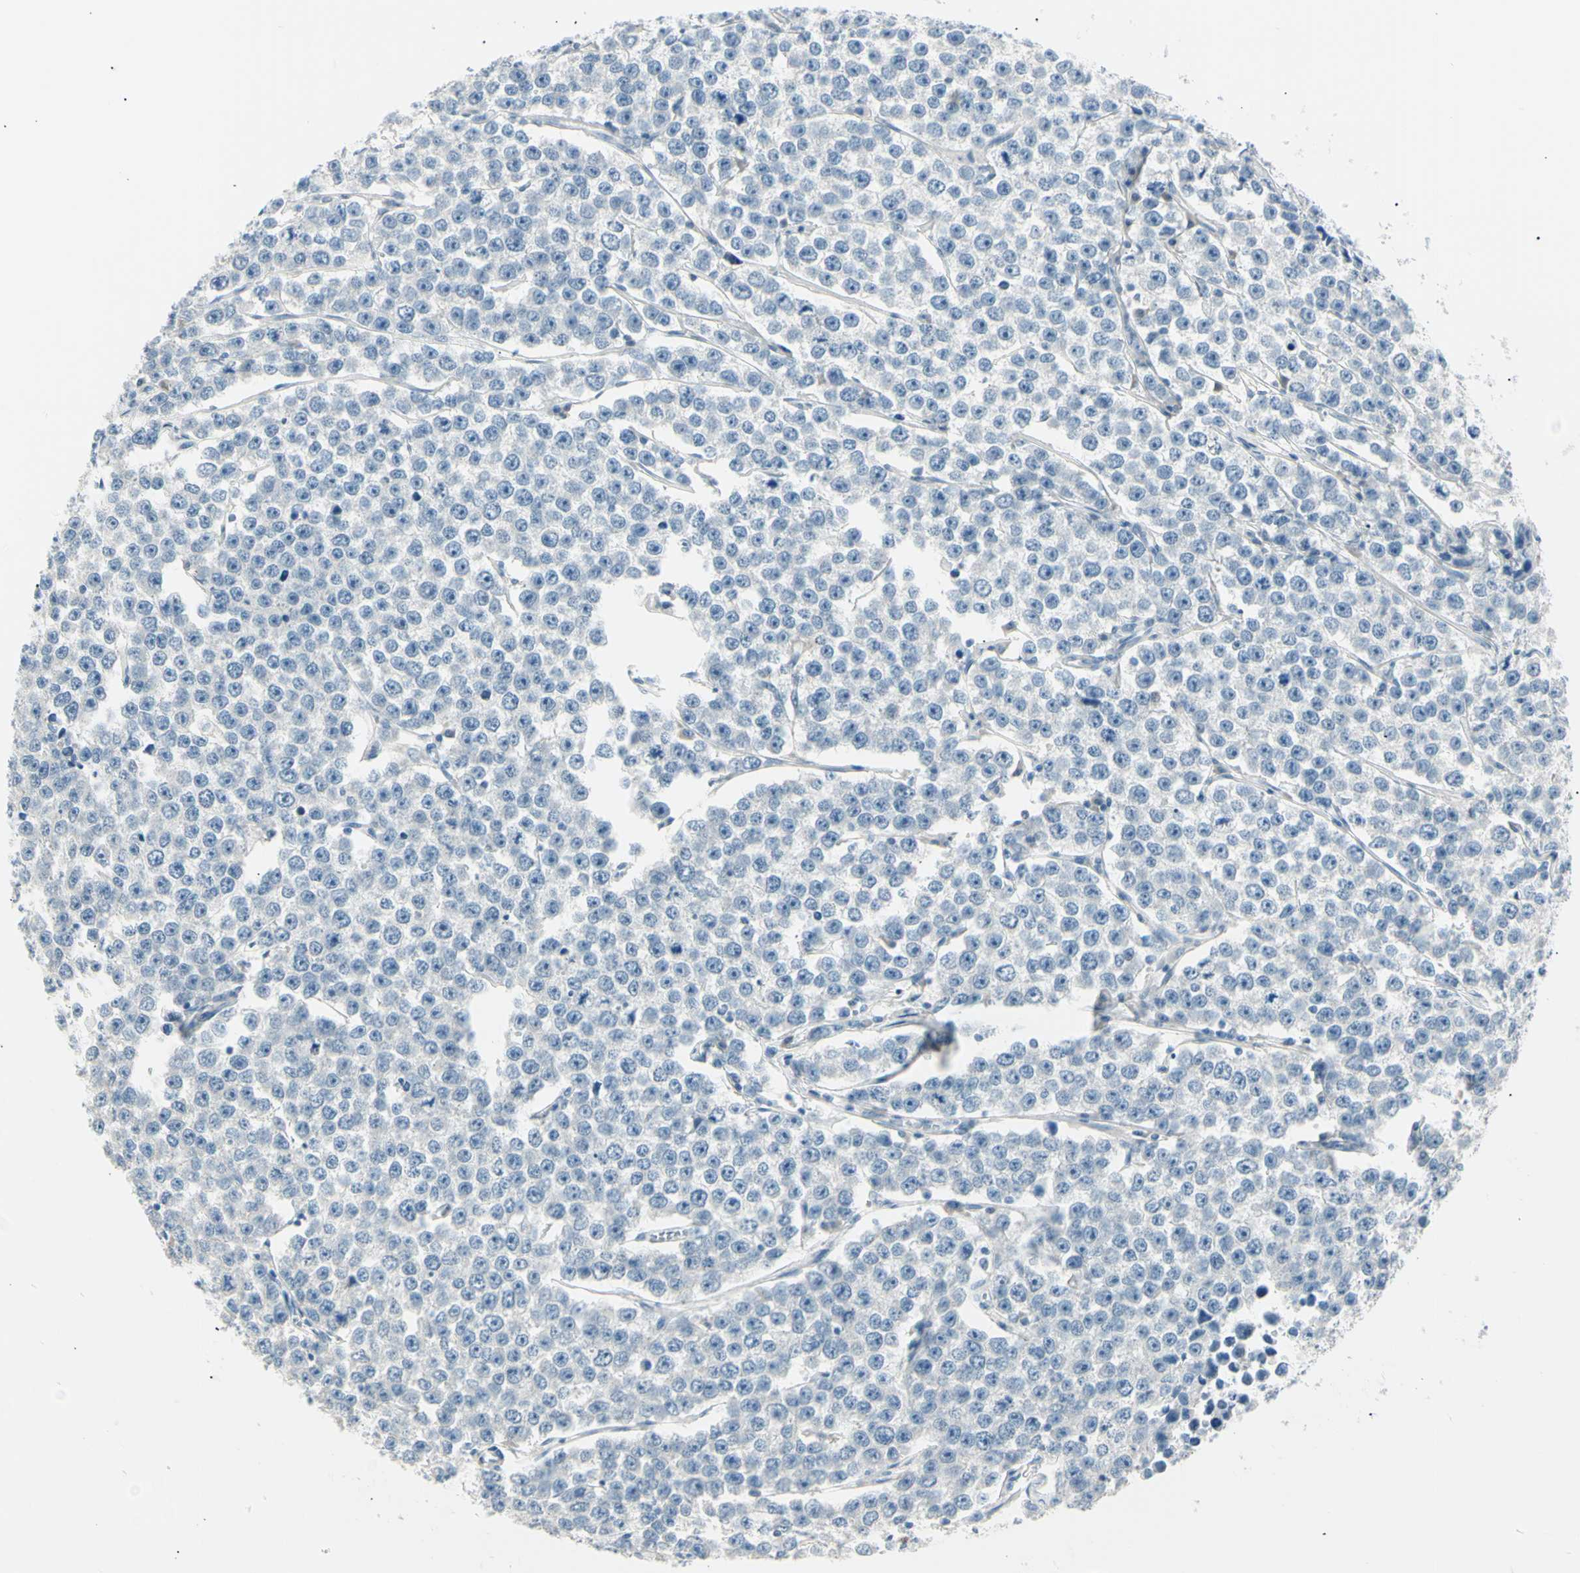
{"staining": {"intensity": "negative", "quantity": "none", "location": "none"}, "tissue": "testis cancer", "cell_type": "Tumor cells", "image_type": "cancer", "snomed": [{"axis": "morphology", "description": "Seminoma, NOS"}, {"axis": "morphology", "description": "Carcinoma, Embryonal, NOS"}, {"axis": "topography", "description": "Testis"}], "caption": "Human seminoma (testis) stained for a protein using IHC shows no expression in tumor cells.", "gene": "LHPP", "patient": {"sex": "male", "age": 52}}